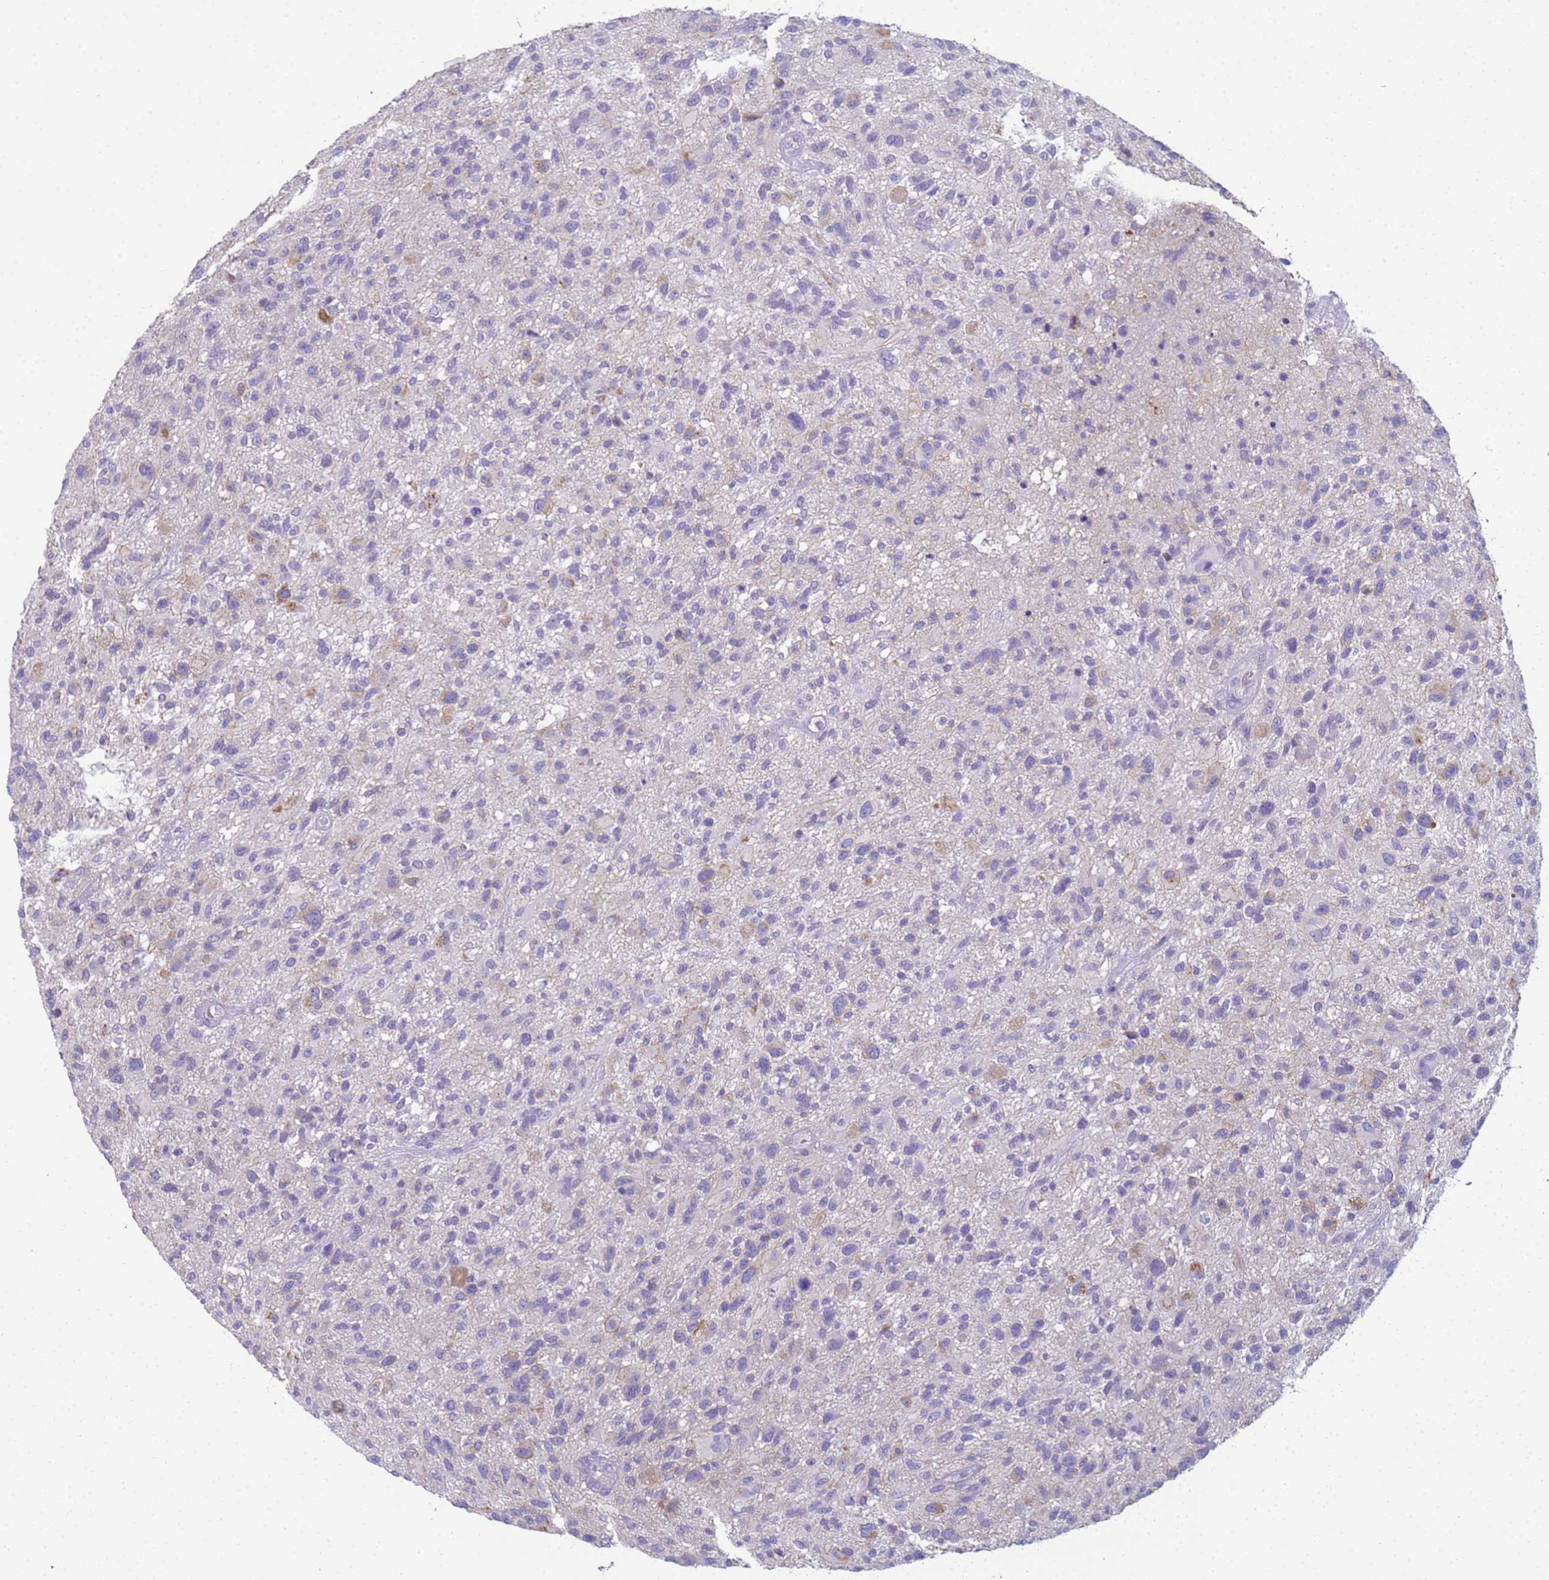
{"staining": {"intensity": "negative", "quantity": "none", "location": "none"}, "tissue": "glioma", "cell_type": "Tumor cells", "image_type": "cancer", "snomed": [{"axis": "morphology", "description": "Glioma, malignant, High grade"}, {"axis": "topography", "description": "Brain"}], "caption": "Glioma stained for a protein using immunohistochemistry demonstrates no staining tumor cells.", "gene": "CR1", "patient": {"sex": "male", "age": 47}}